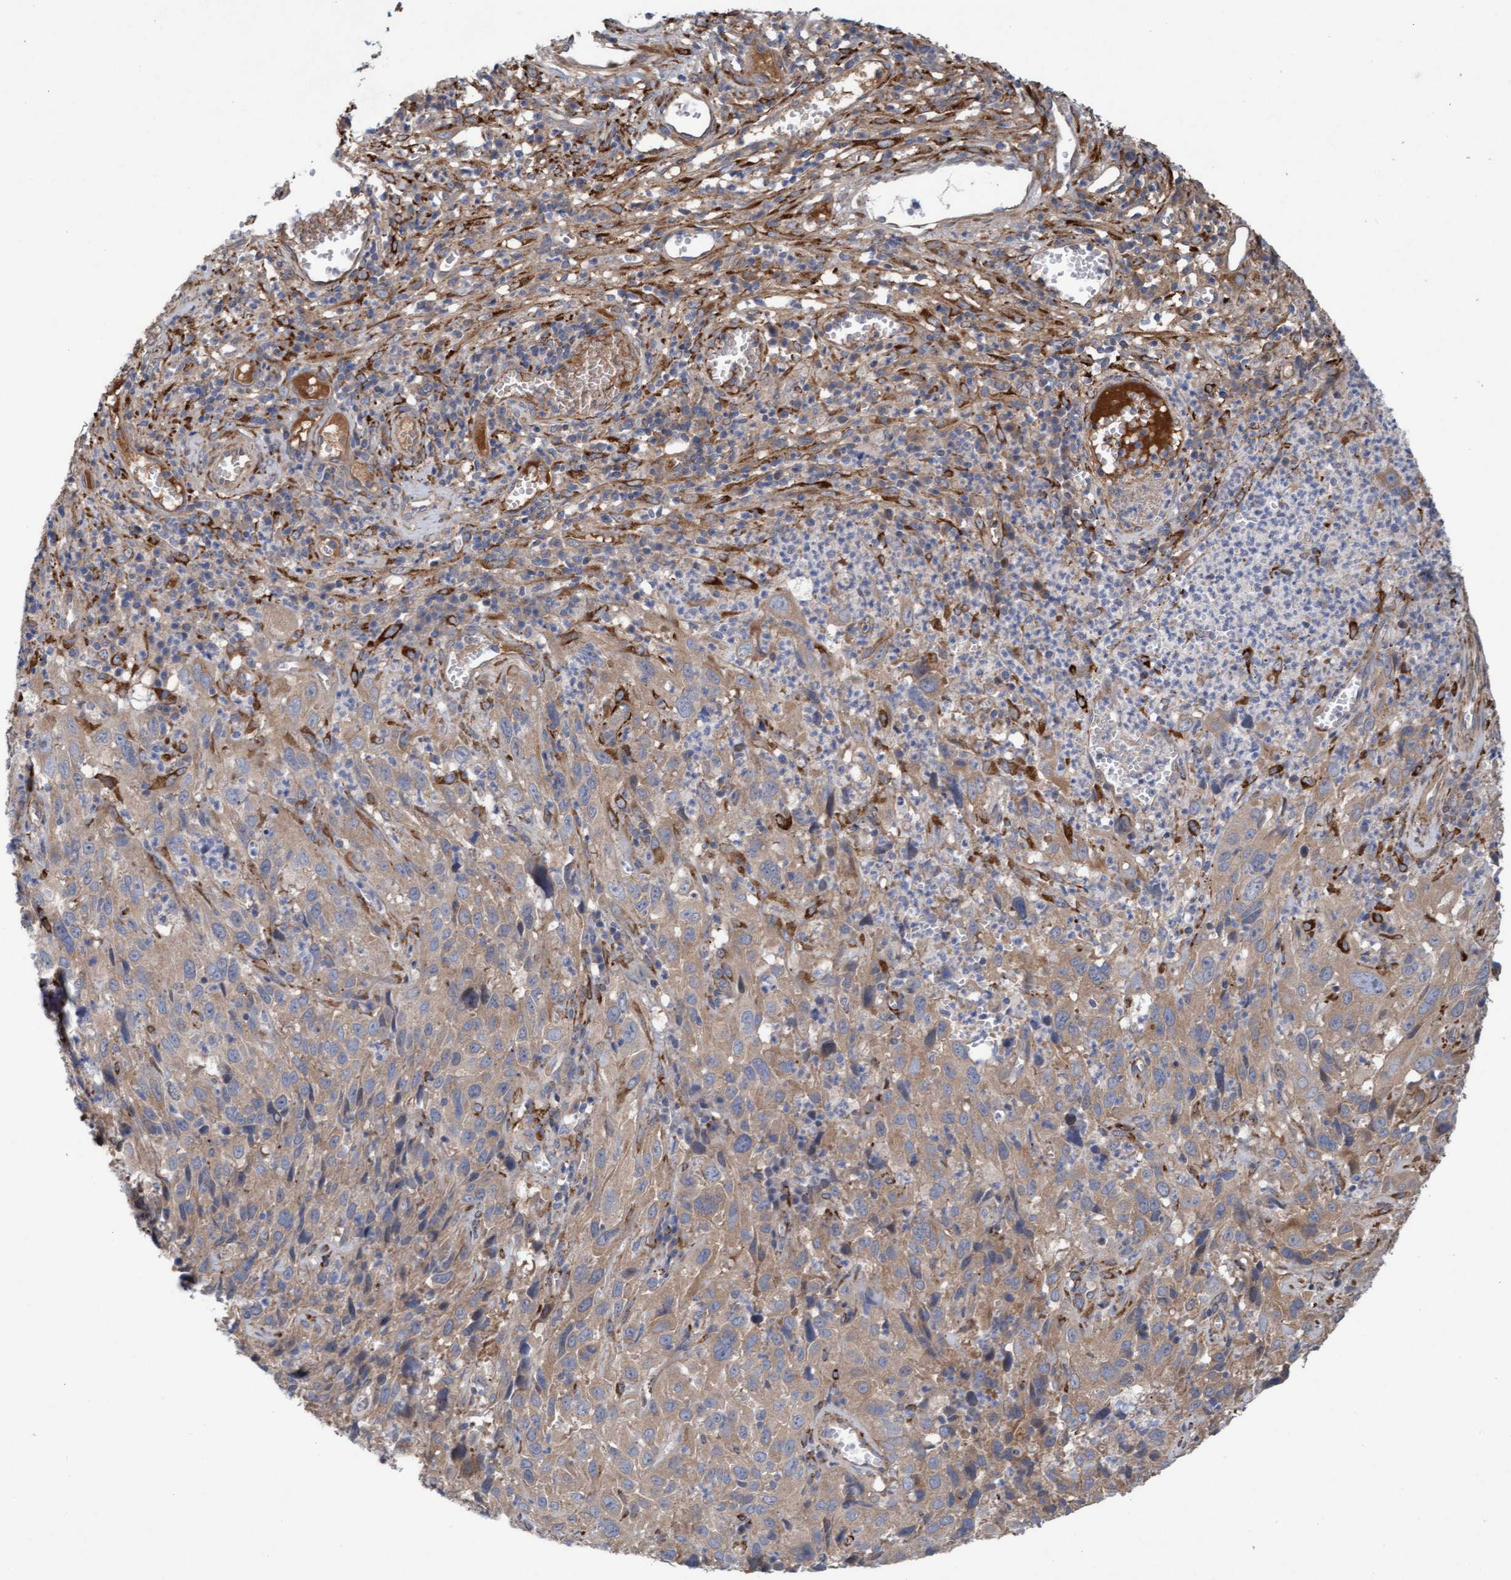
{"staining": {"intensity": "weak", "quantity": ">75%", "location": "cytoplasmic/membranous"}, "tissue": "cervical cancer", "cell_type": "Tumor cells", "image_type": "cancer", "snomed": [{"axis": "morphology", "description": "Squamous cell carcinoma, NOS"}, {"axis": "topography", "description": "Cervix"}], "caption": "Immunohistochemistry (IHC) photomicrograph of human squamous cell carcinoma (cervical) stained for a protein (brown), which exhibits low levels of weak cytoplasmic/membranous staining in about >75% of tumor cells.", "gene": "DDHD2", "patient": {"sex": "female", "age": 32}}